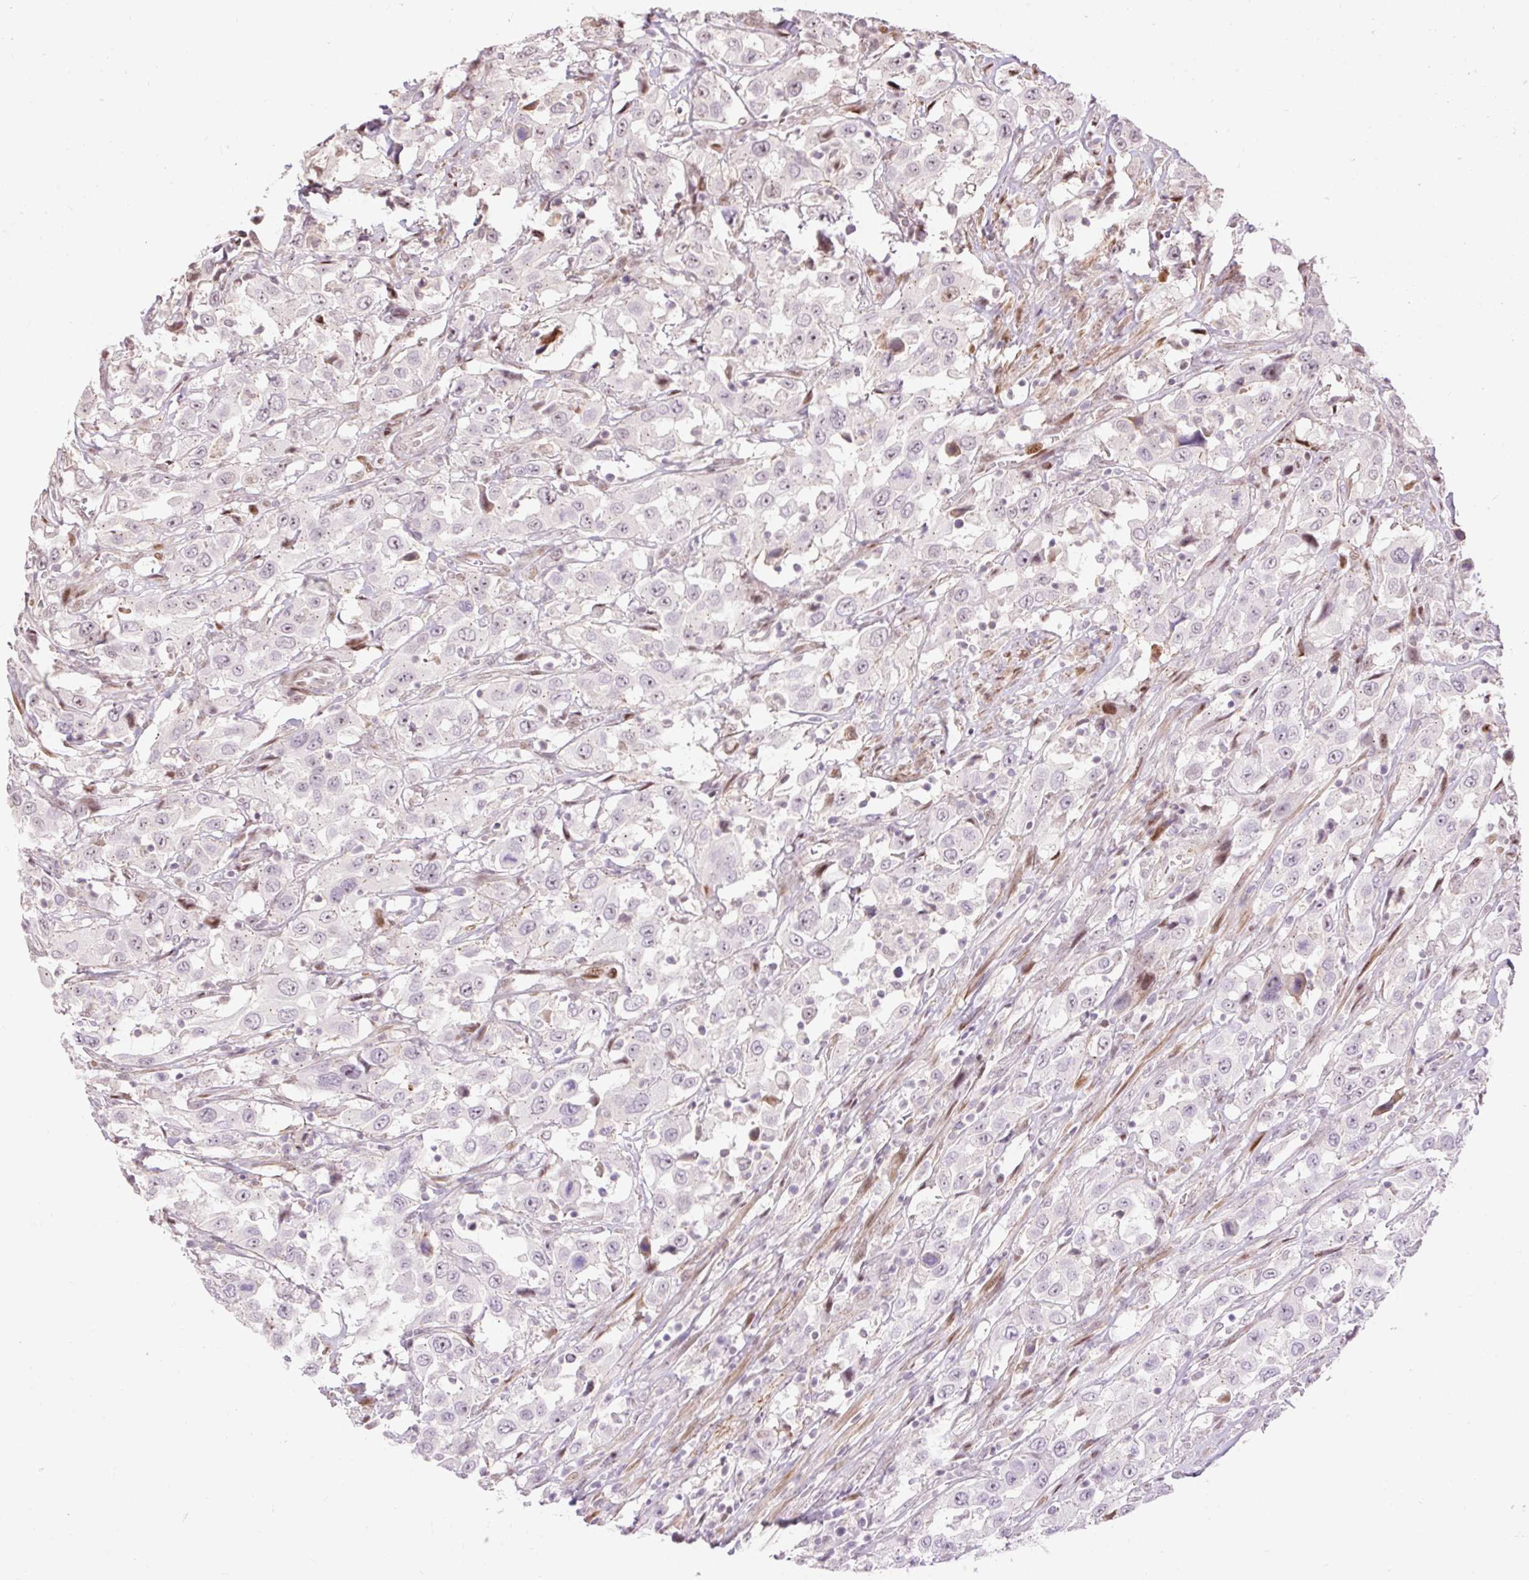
{"staining": {"intensity": "negative", "quantity": "none", "location": "none"}, "tissue": "urothelial cancer", "cell_type": "Tumor cells", "image_type": "cancer", "snomed": [{"axis": "morphology", "description": "Urothelial carcinoma, High grade"}, {"axis": "topography", "description": "Urinary bladder"}], "caption": "An IHC micrograph of urothelial cancer is shown. There is no staining in tumor cells of urothelial cancer. The staining was performed using DAB (3,3'-diaminobenzidine) to visualize the protein expression in brown, while the nuclei were stained in blue with hematoxylin (Magnification: 20x).", "gene": "RIPPLY3", "patient": {"sex": "male", "age": 61}}